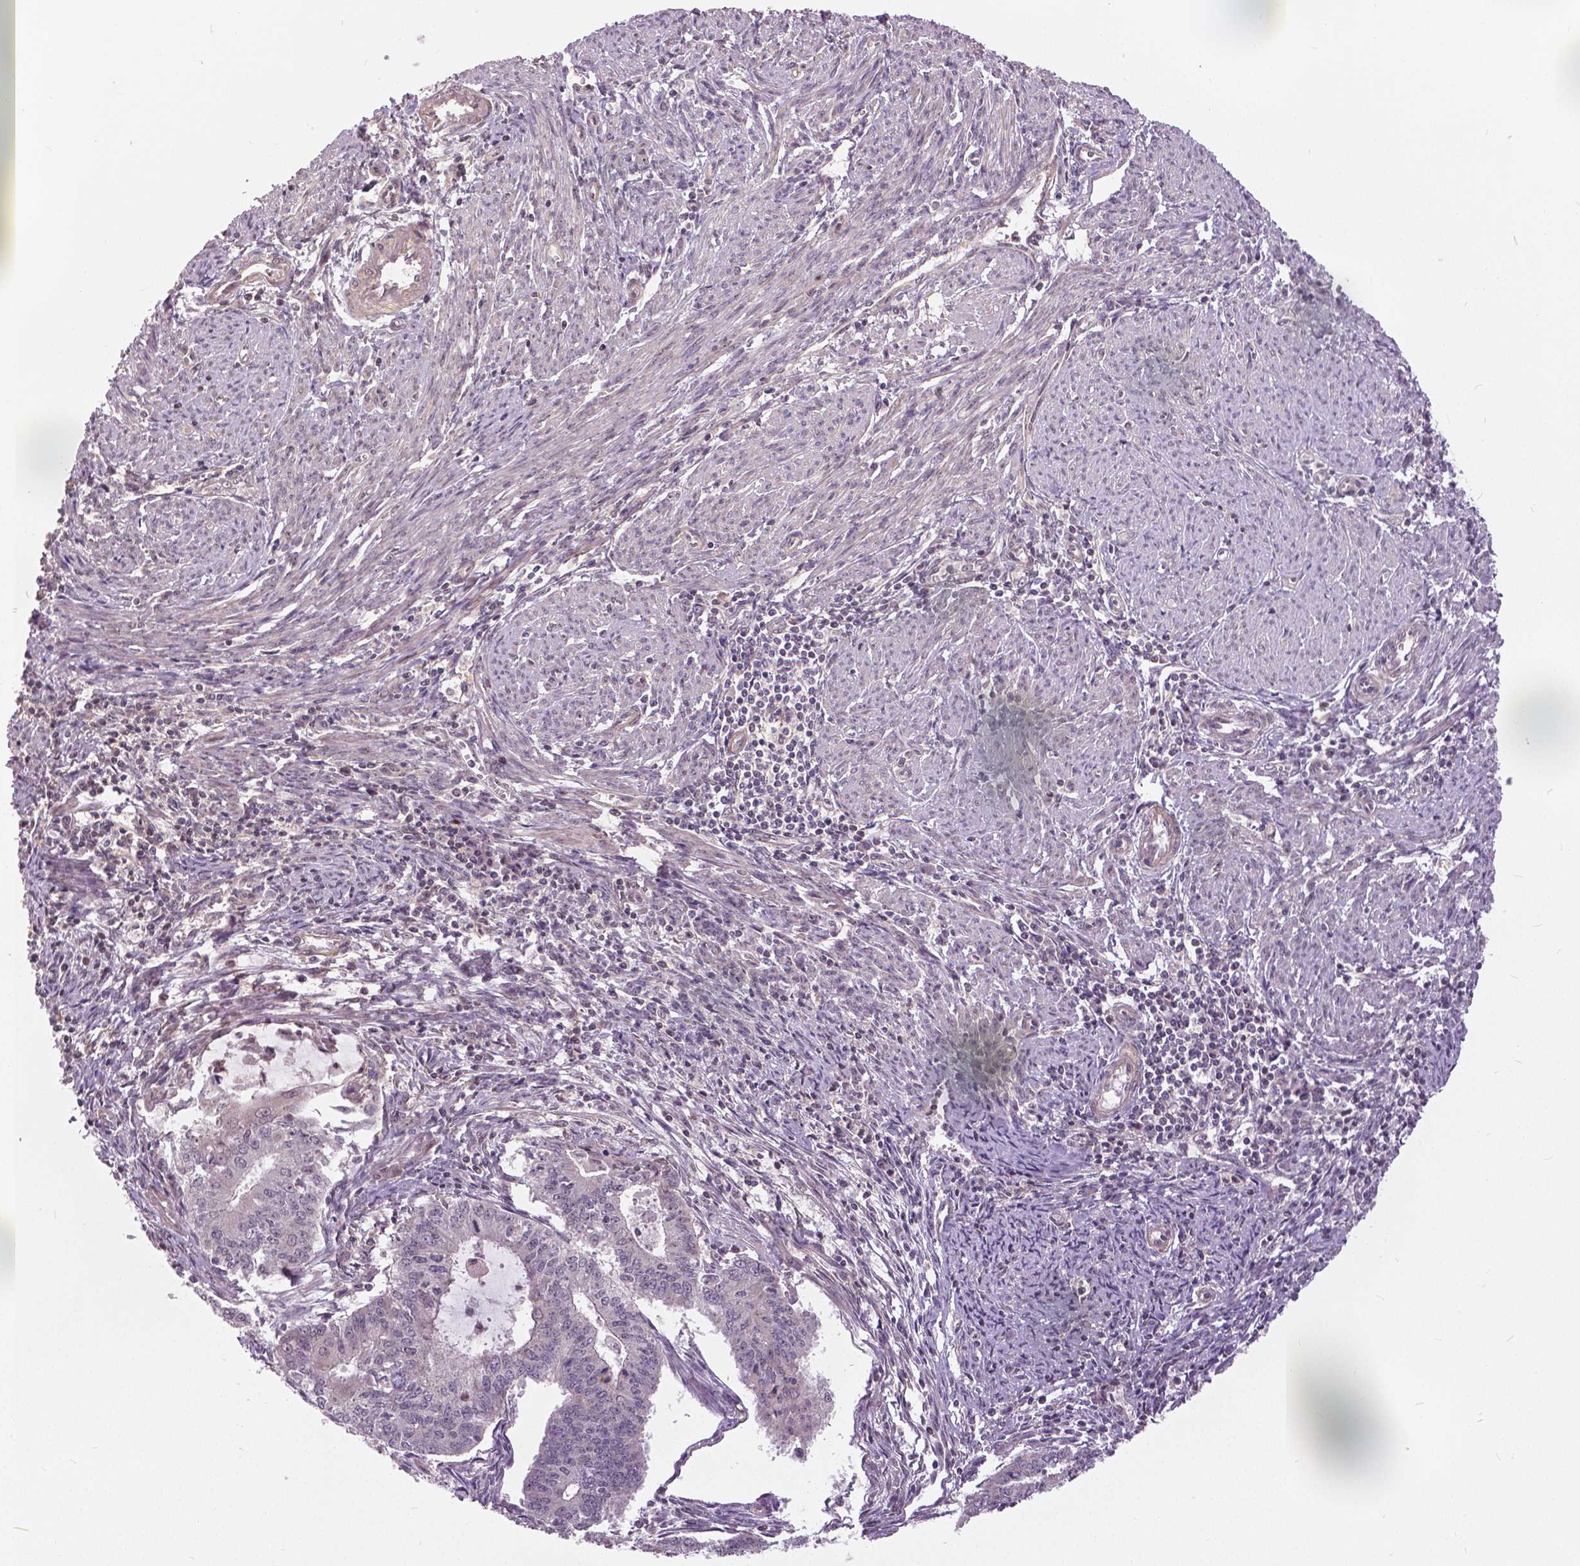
{"staining": {"intensity": "negative", "quantity": "none", "location": "none"}, "tissue": "endometrial cancer", "cell_type": "Tumor cells", "image_type": "cancer", "snomed": [{"axis": "morphology", "description": "Adenocarcinoma, NOS"}, {"axis": "topography", "description": "Endometrium"}], "caption": "Human endometrial cancer (adenocarcinoma) stained for a protein using IHC exhibits no staining in tumor cells.", "gene": "ANXA13", "patient": {"sex": "female", "age": 61}}